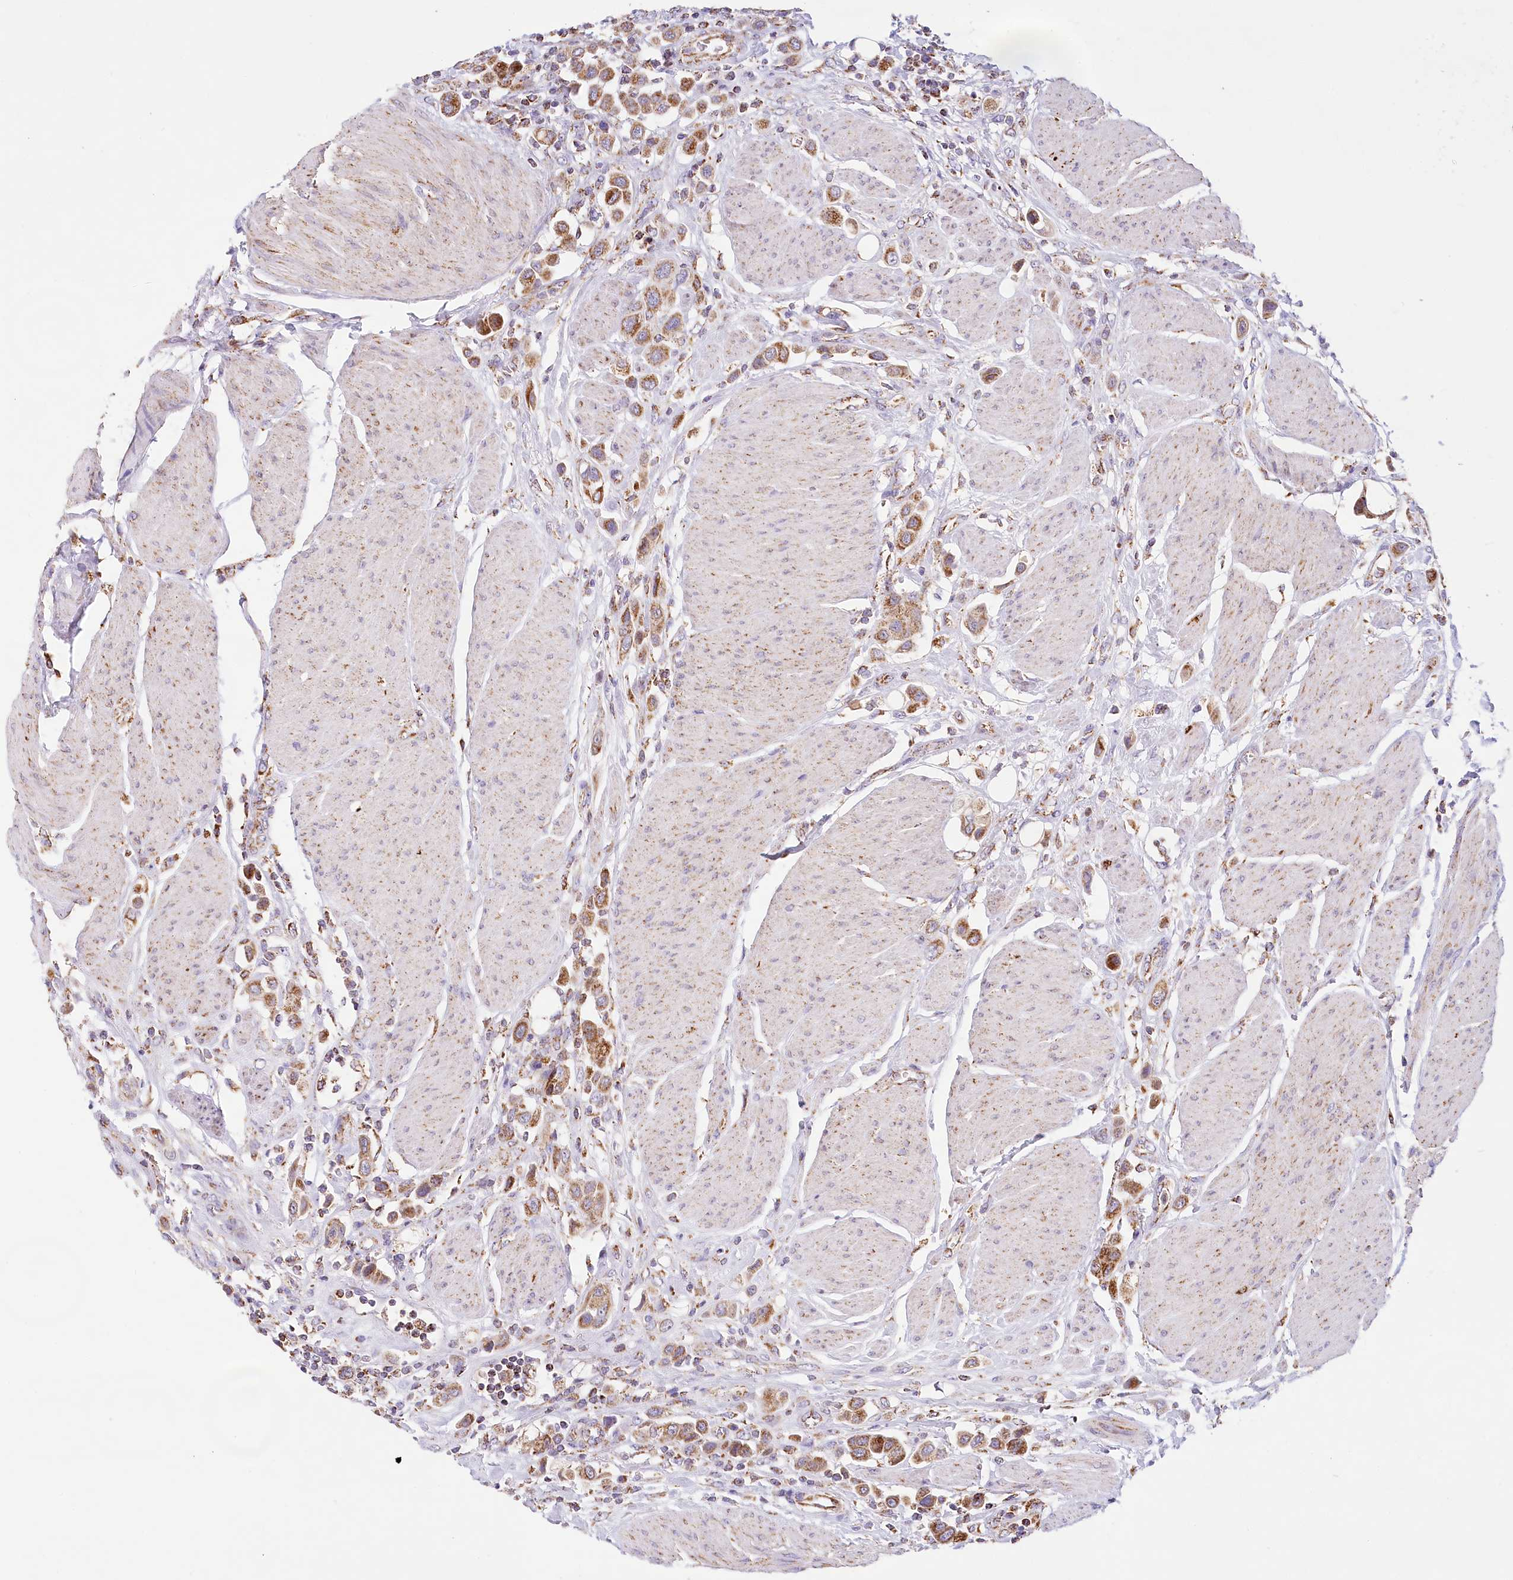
{"staining": {"intensity": "strong", "quantity": ">75%", "location": "cytoplasmic/membranous"}, "tissue": "urothelial cancer", "cell_type": "Tumor cells", "image_type": "cancer", "snomed": [{"axis": "morphology", "description": "Urothelial carcinoma, High grade"}, {"axis": "topography", "description": "Urinary bladder"}], "caption": "Immunohistochemistry (IHC) (DAB) staining of human urothelial cancer reveals strong cytoplasmic/membranous protein expression in about >75% of tumor cells.", "gene": "LSS", "patient": {"sex": "male", "age": 50}}